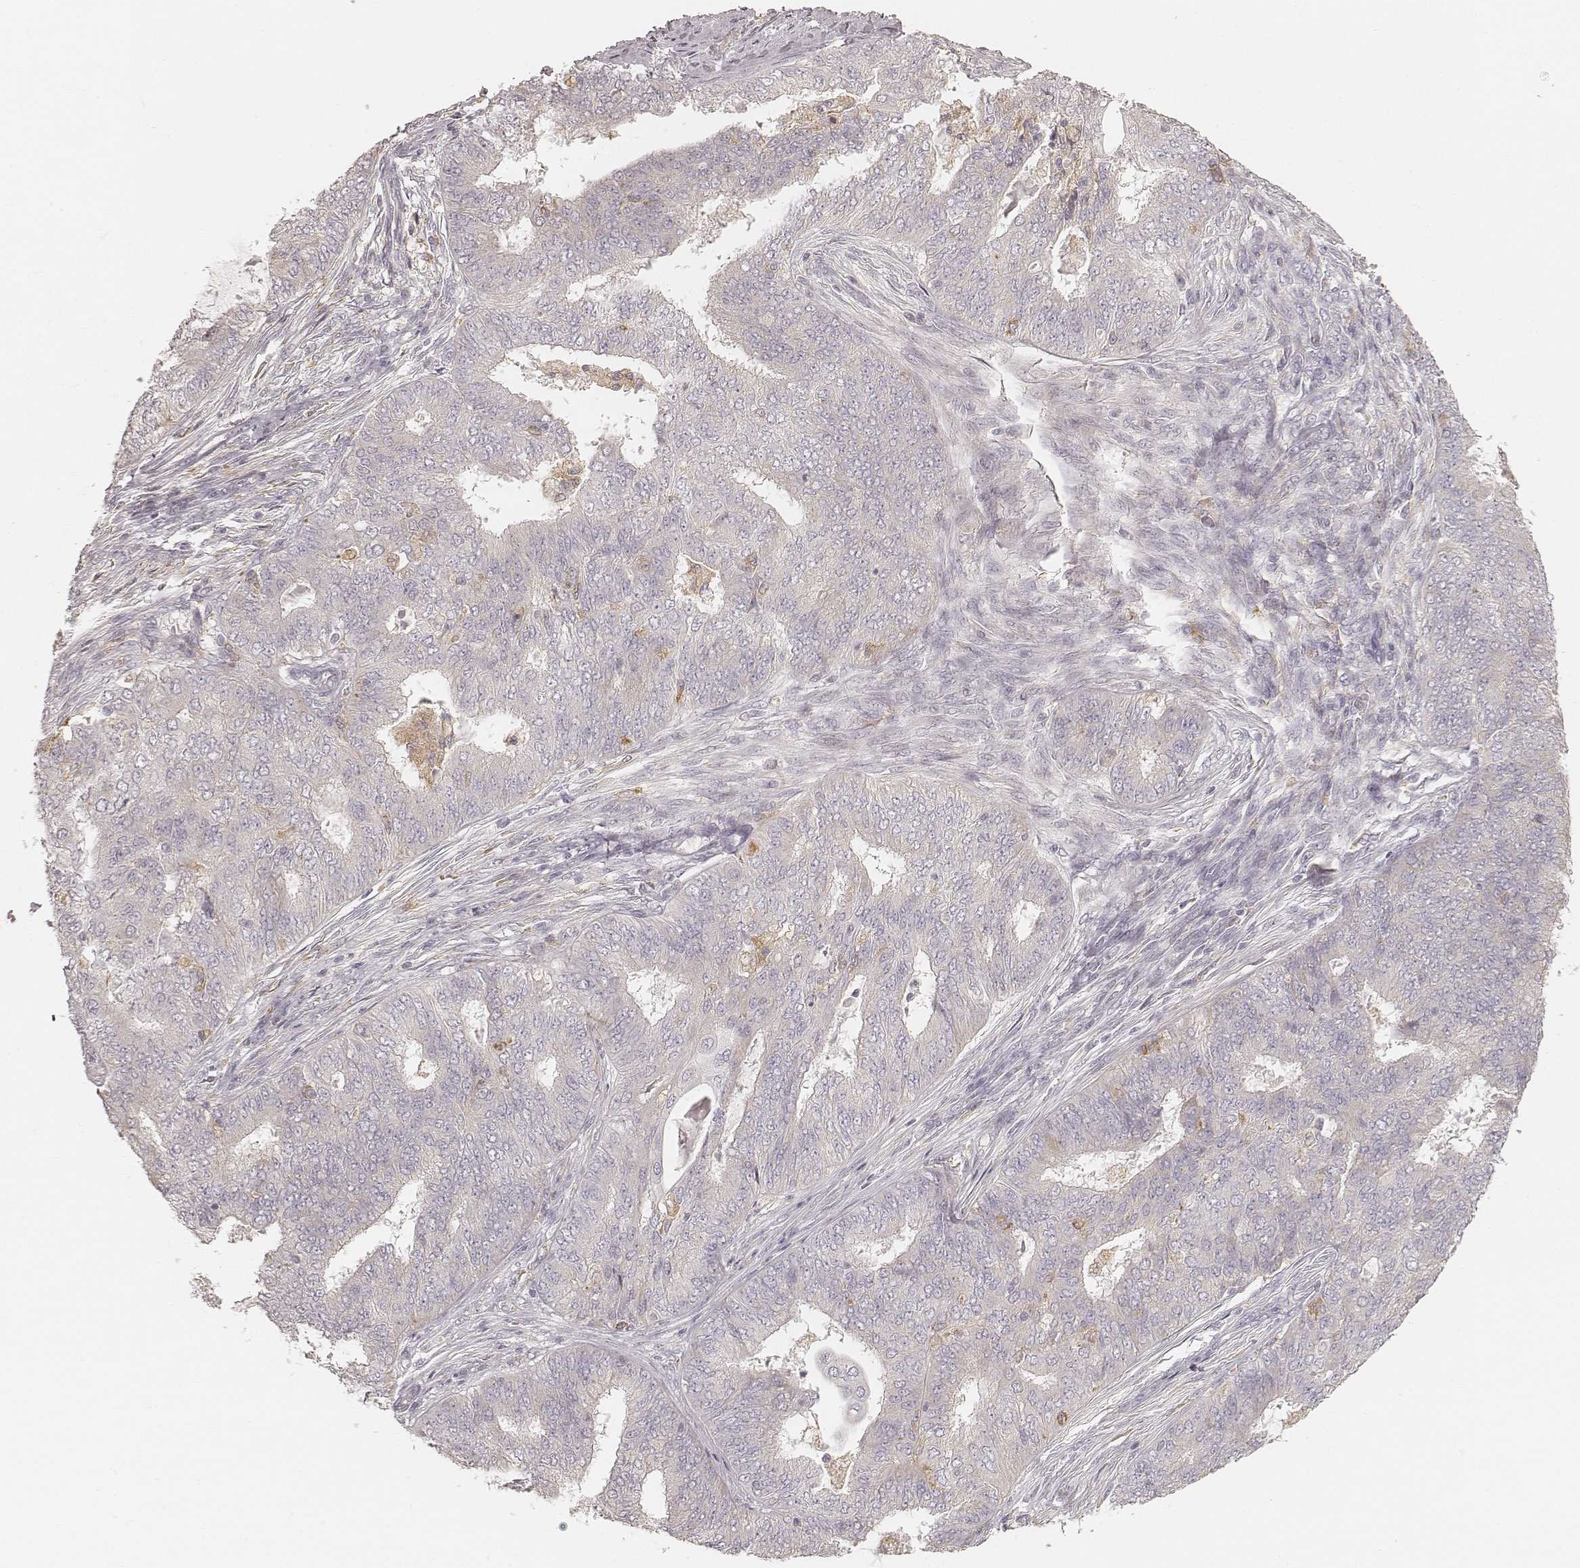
{"staining": {"intensity": "negative", "quantity": "none", "location": "none"}, "tissue": "endometrial cancer", "cell_type": "Tumor cells", "image_type": "cancer", "snomed": [{"axis": "morphology", "description": "Adenocarcinoma, NOS"}, {"axis": "topography", "description": "Endometrium"}], "caption": "This is an IHC photomicrograph of human adenocarcinoma (endometrial). There is no positivity in tumor cells.", "gene": "FMNL2", "patient": {"sex": "female", "age": 62}}